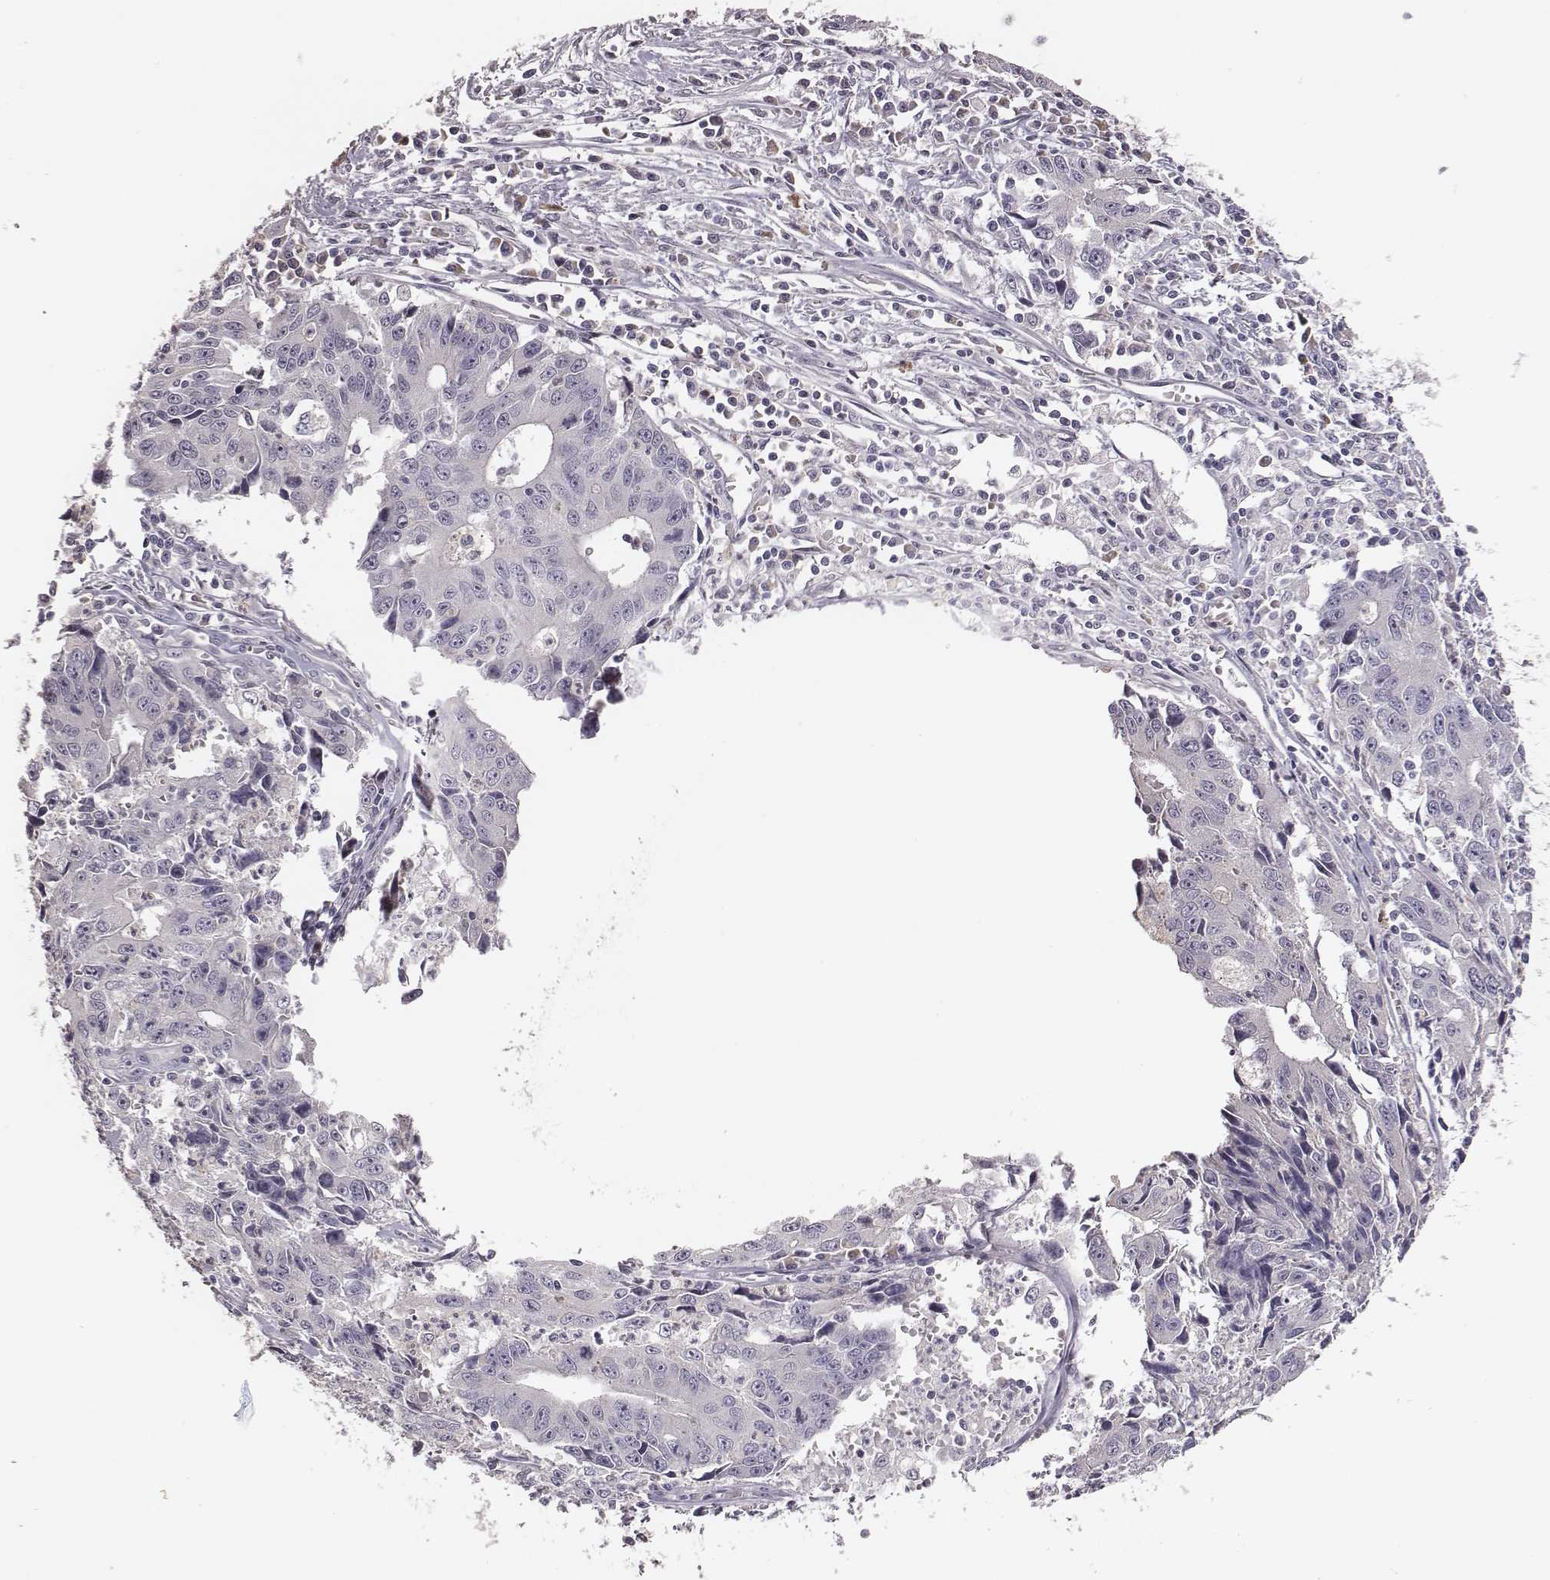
{"staining": {"intensity": "negative", "quantity": "none", "location": "none"}, "tissue": "liver cancer", "cell_type": "Tumor cells", "image_type": "cancer", "snomed": [{"axis": "morphology", "description": "Cholangiocarcinoma"}, {"axis": "topography", "description": "Liver"}], "caption": "Human cholangiocarcinoma (liver) stained for a protein using IHC reveals no positivity in tumor cells.", "gene": "SLC22A6", "patient": {"sex": "male", "age": 65}}